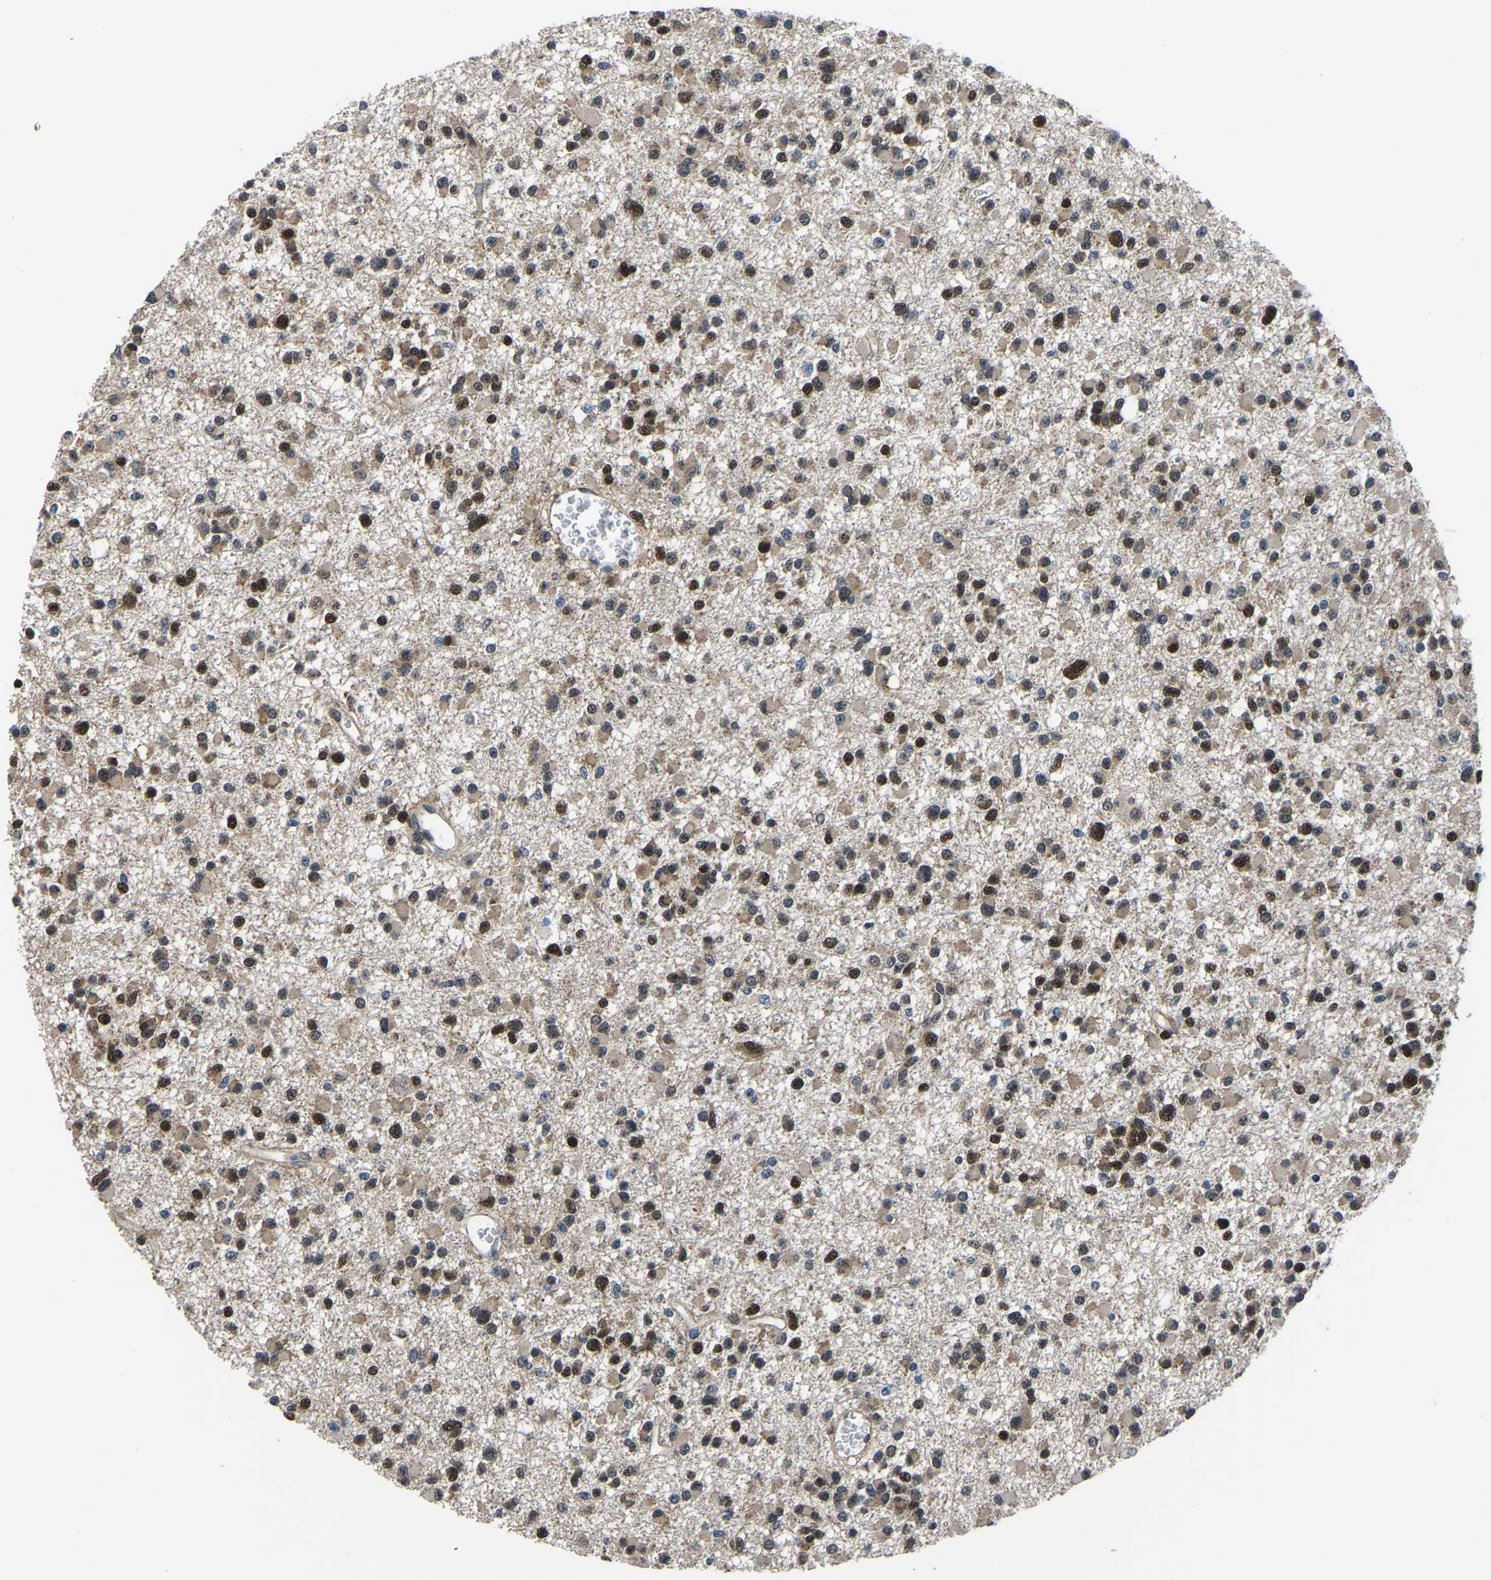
{"staining": {"intensity": "moderate", "quantity": ">75%", "location": "cytoplasmic/membranous,nuclear"}, "tissue": "glioma", "cell_type": "Tumor cells", "image_type": "cancer", "snomed": [{"axis": "morphology", "description": "Glioma, malignant, Low grade"}, {"axis": "topography", "description": "Brain"}], "caption": "IHC (DAB) staining of human glioma reveals moderate cytoplasmic/membranous and nuclear protein staining in approximately >75% of tumor cells. Nuclei are stained in blue.", "gene": "DFFA", "patient": {"sex": "female", "age": 22}}